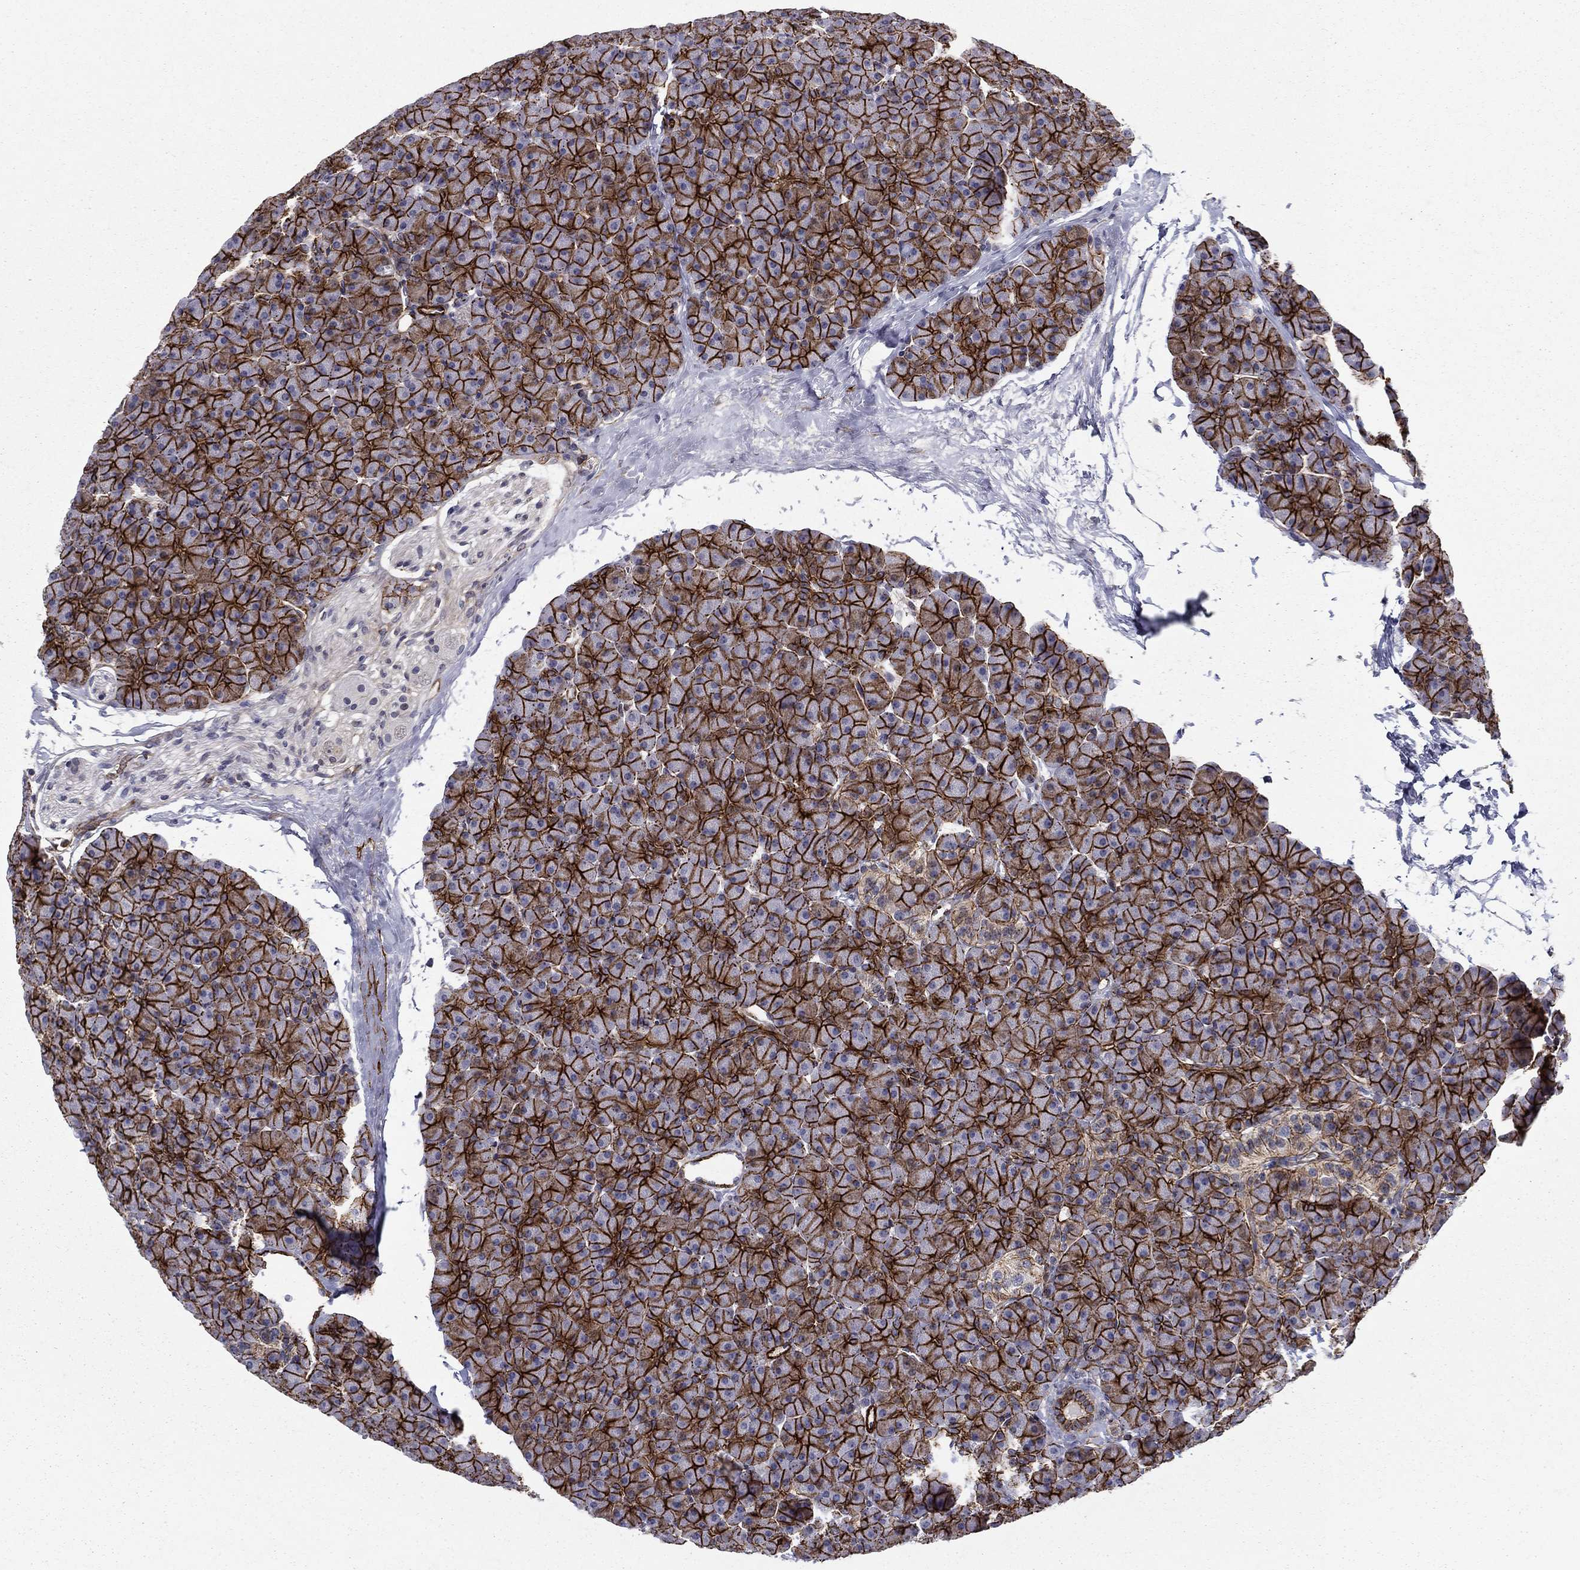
{"staining": {"intensity": "strong", "quantity": ">75%", "location": "cytoplasmic/membranous"}, "tissue": "pancreas", "cell_type": "Exocrine glandular cells", "image_type": "normal", "snomed": [{"axis": "morphology", "description": "Normal tissue, NOS"}, {"axis": "topography", "description": "Pancreas"}], "caption": "DAB (3,3'-diaminobenzidine) immunohistochemical staining of normal human pancreas exhibits strong cytoplasmic/membranous protein expression in about >75% of exocrine glandular cells. (DAB = brown stain, brightfield microscopy at high magnification).", "gene": "KRBA1", "patient": {"sex": "female", "age": 44}}